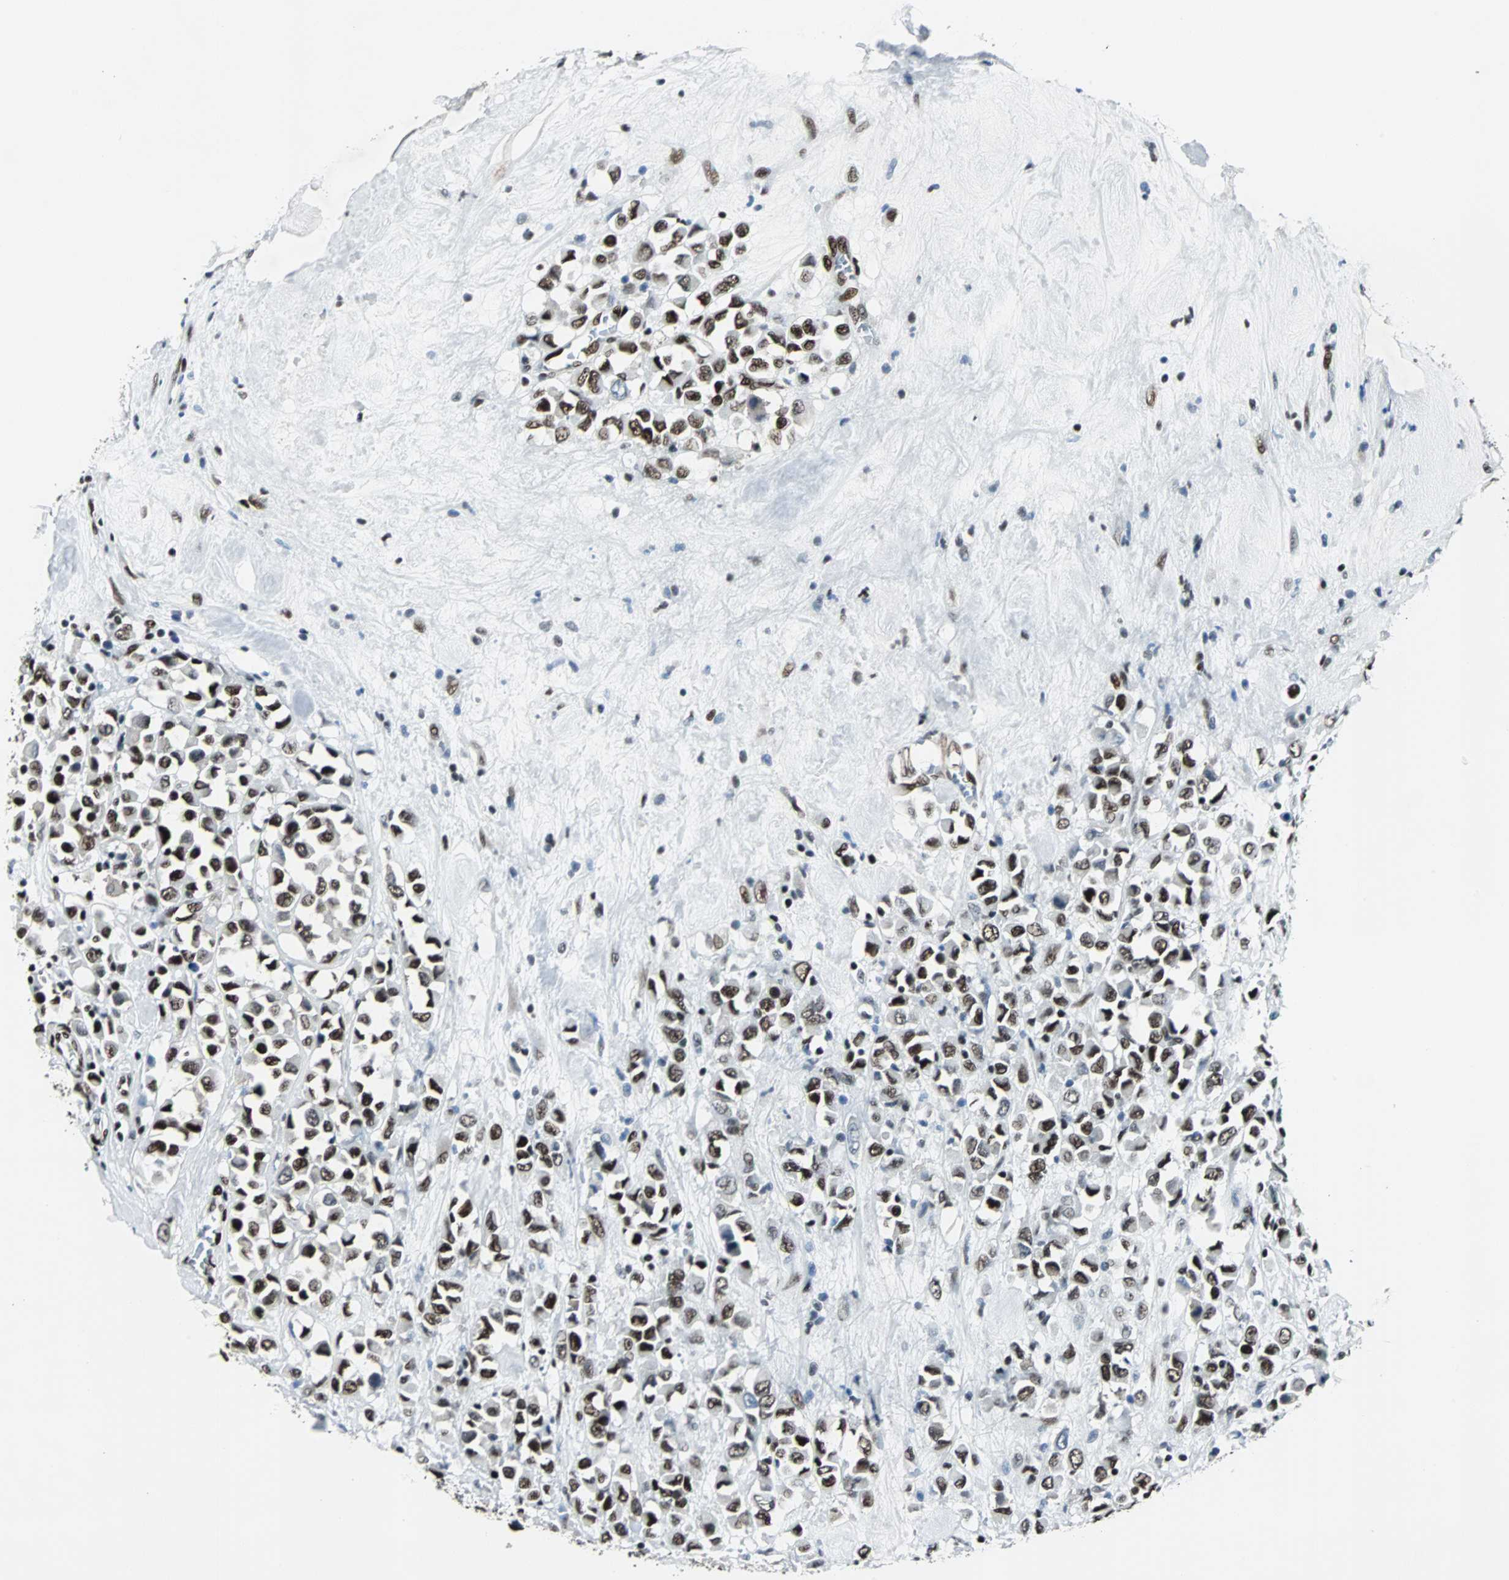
{"staining": {"intensity": "strong", "quantity": ">75%", "location": "nuclear"}, "tissue": "breast cancer", "cell_type": "Tumor cells", "image_type": "cancer", "snomed": [{"axis": "morphology", "description": "Duct carcinoma"}, {"axis": "topography", "description": "Breast"}], "caption": "The histopathology image shows a brown stain indicating the presence of a protein in the nuclear of tumor cells in breast intraductal carcinoma. (brown staining indicates protein expression, while blue staining denotes nuclei).", "gene": "MEF2D", "patient": {"sex": "female", "age": 61}}